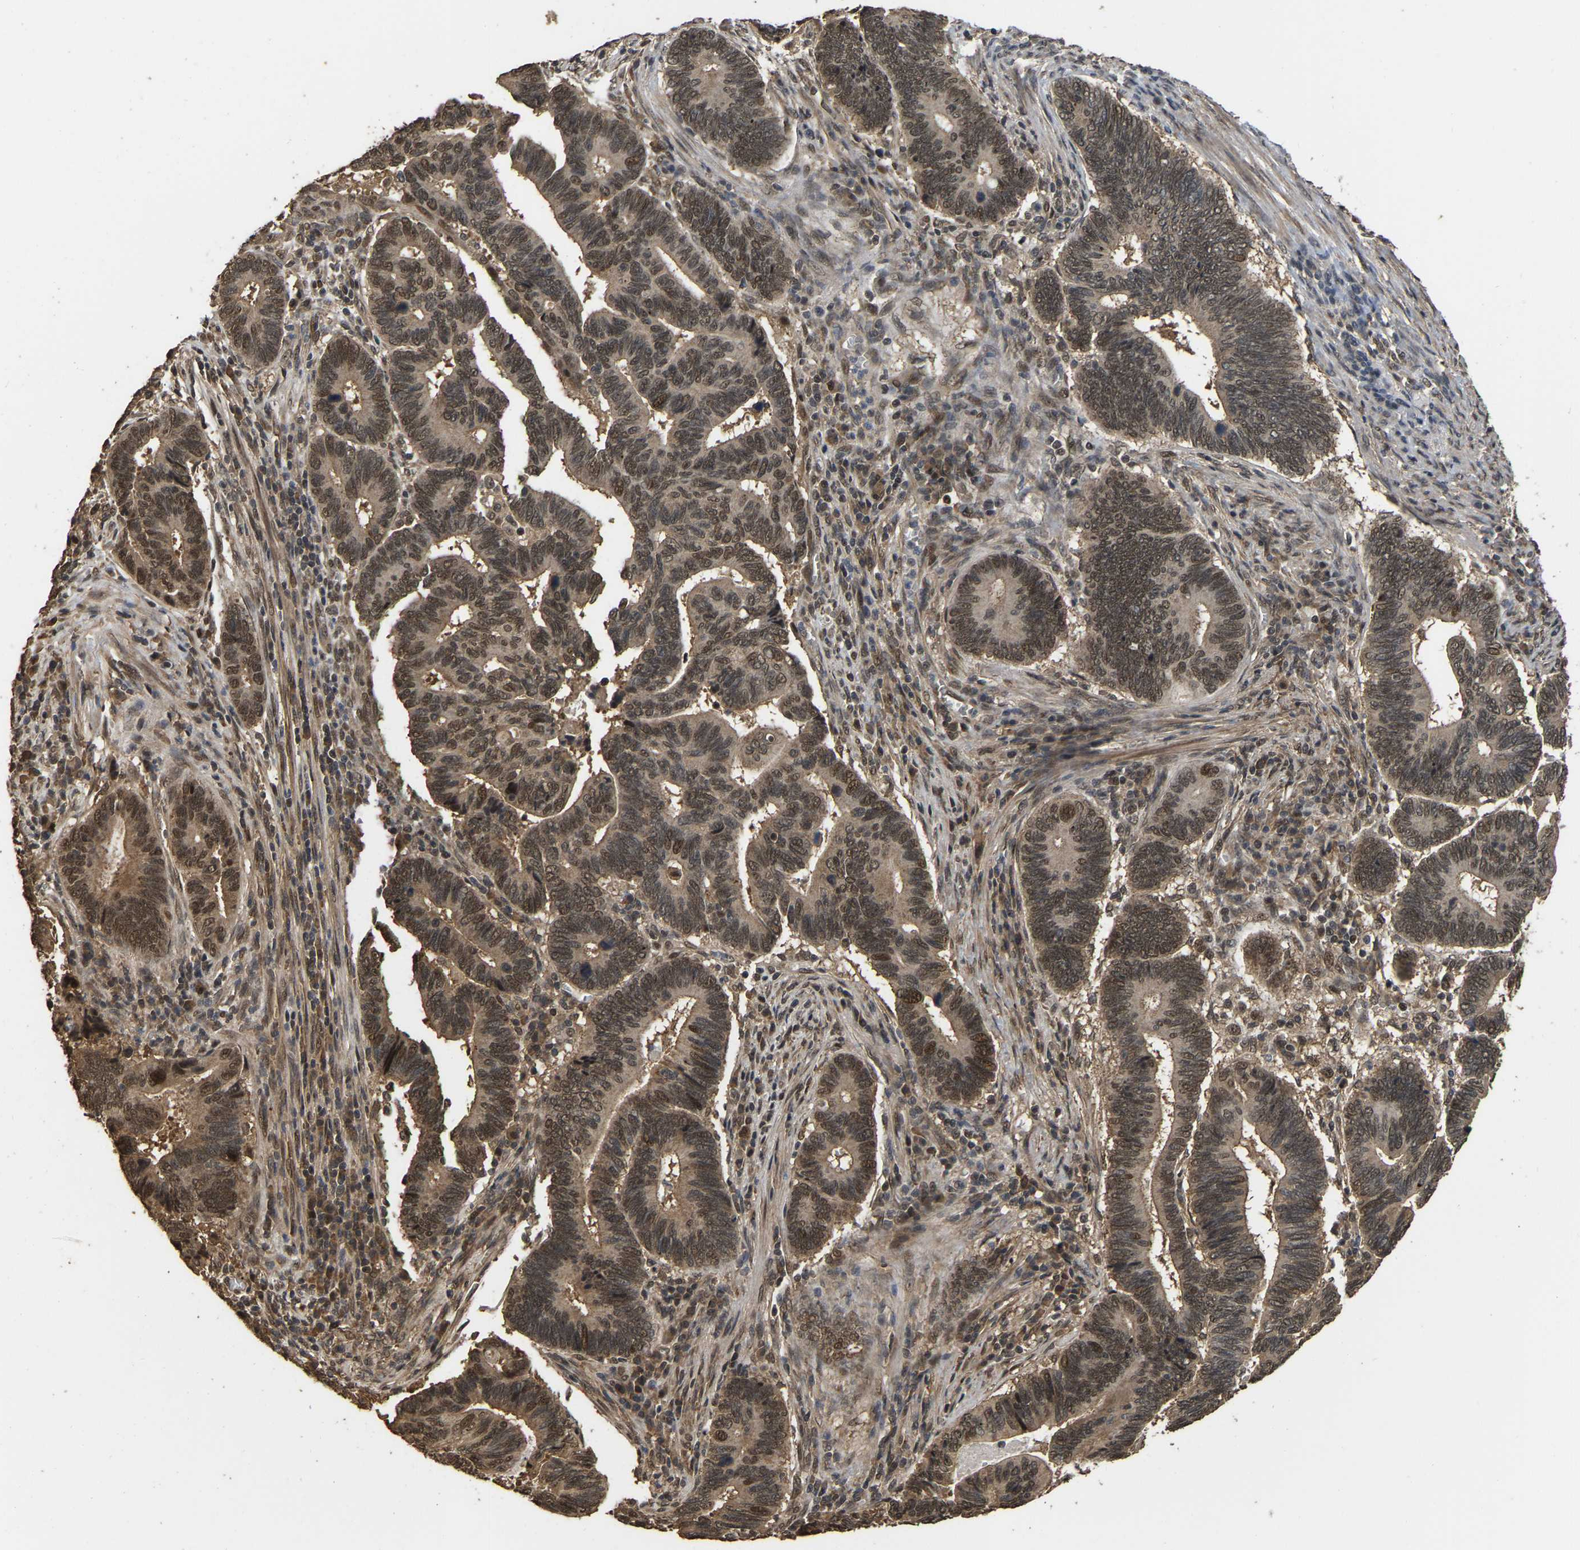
{"staining": {"intensity": "moderate", "quantity": "25%-75%", "location": "cytoplasmic/membranous,nuclear"}, "tissue": "pancreatic cancer", "cell_type": "Tumor cells", "image_type": "cancer", "snomed": [{"axis": "morphology", "description": "Adenocarcinoma, NOS"}, {"axis": "topography", "description": "Pancreas"}], "caption": "A high-resolution photomicrograph shows immunohistochemistry (IHC) staining of pancreatic cancer (adenocarcinoma), which reveals moderate cytoplasmic/membranous and nuclear staining in about 25%-75% of tumor cells. The protein of interest is shown in brown color, while the nuclei are stained blue.", "gene": "ARHGAP23", "patient": {"sex": "female", "age": 70}}